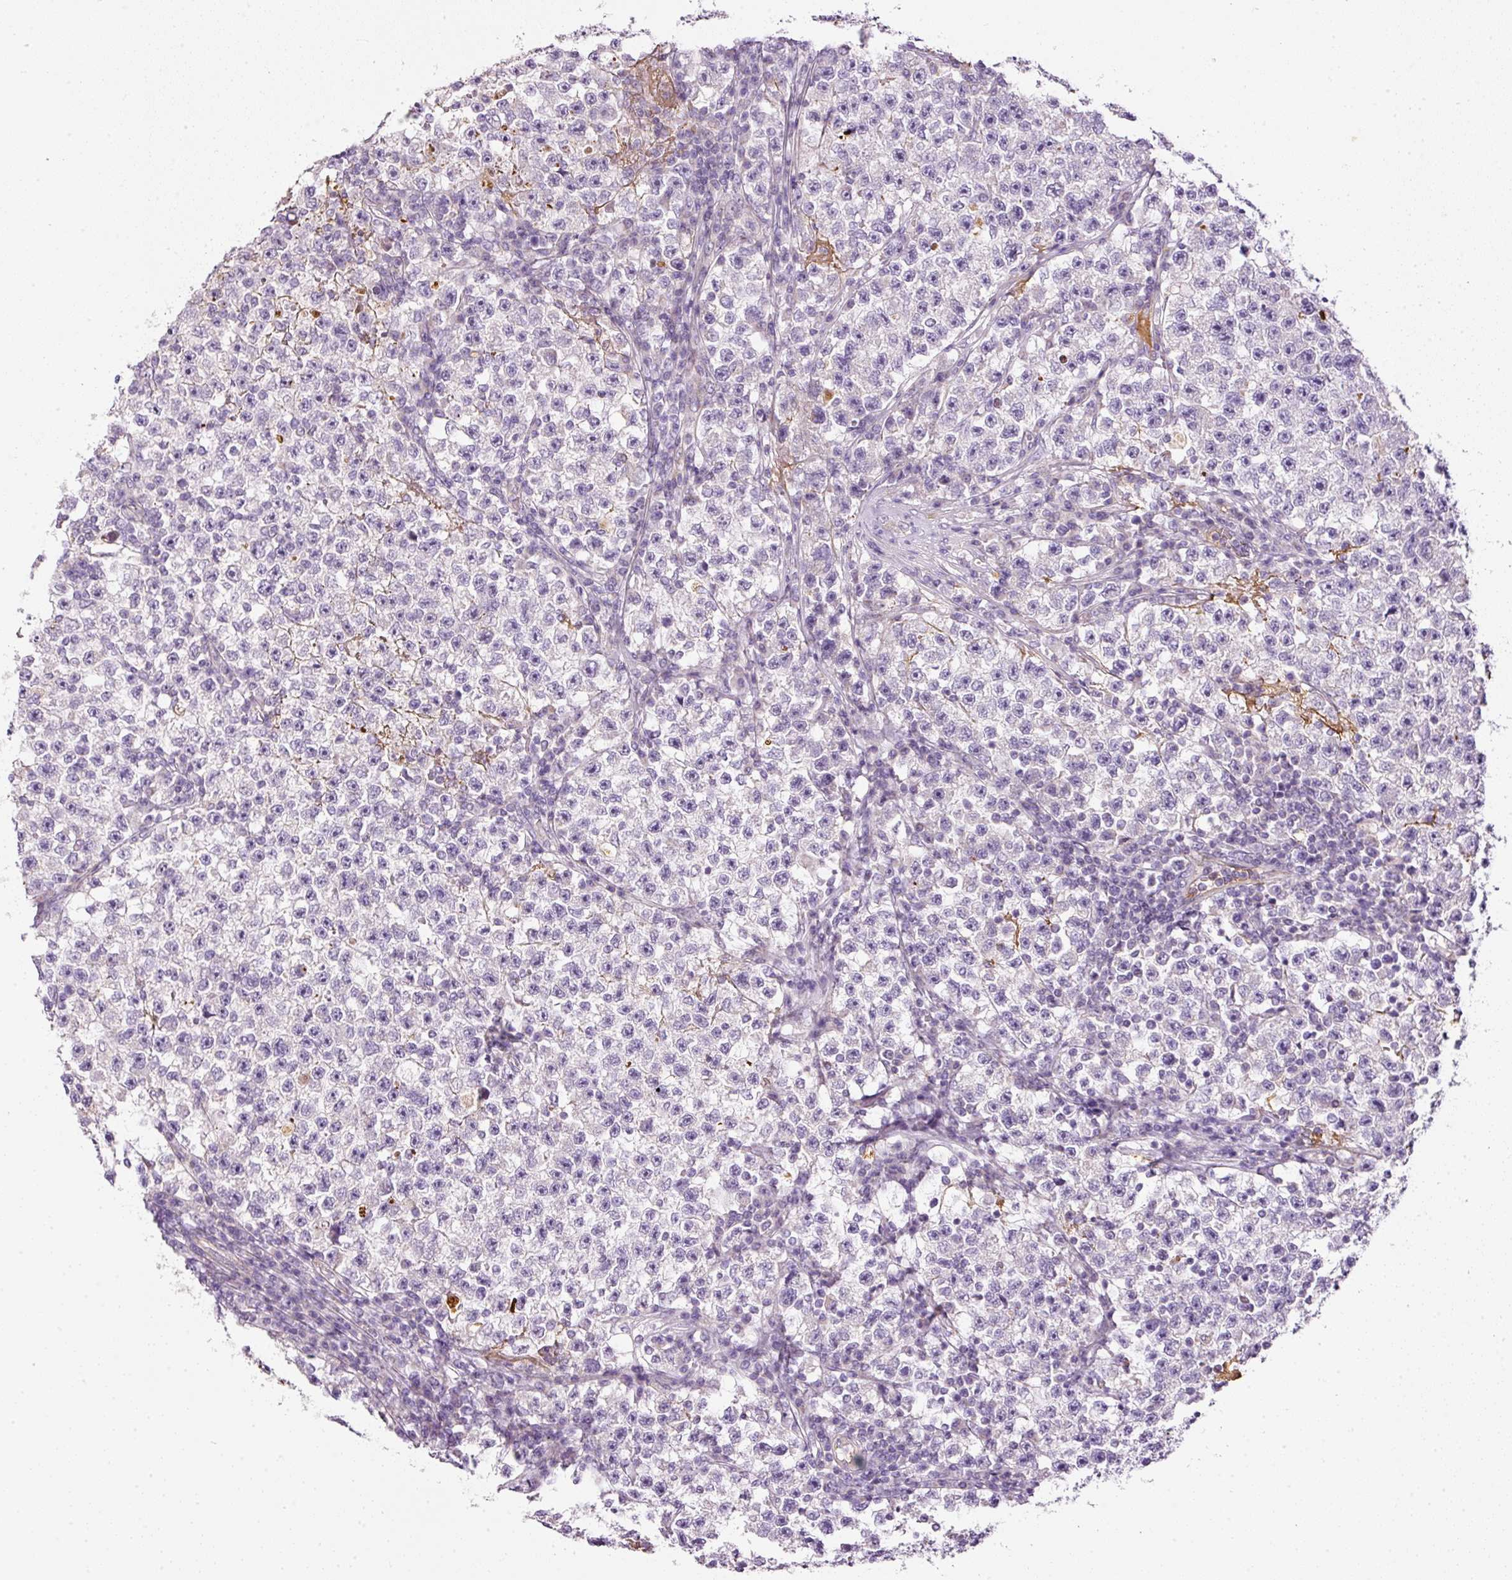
{"staining": {"intensity": "negative", "quantity": "none", "location": "none"}, "tissue": "testis cancer", "cell_type": "Tumor cells", "image_type": "cancer", "snomed": [{"axis": "morphology", "description": "Seminoma, NOS"}, {"axis": "topography", "description": "Testis"}], "caption": "Tumor cells show no significant positivity in seminoma (testis). The staining is performed using DAB brown chromogen with nuclei counter-stained in using hematoxylin.", "gene": "KPNA5", "patient": {"sex": "male", "age": 22}}